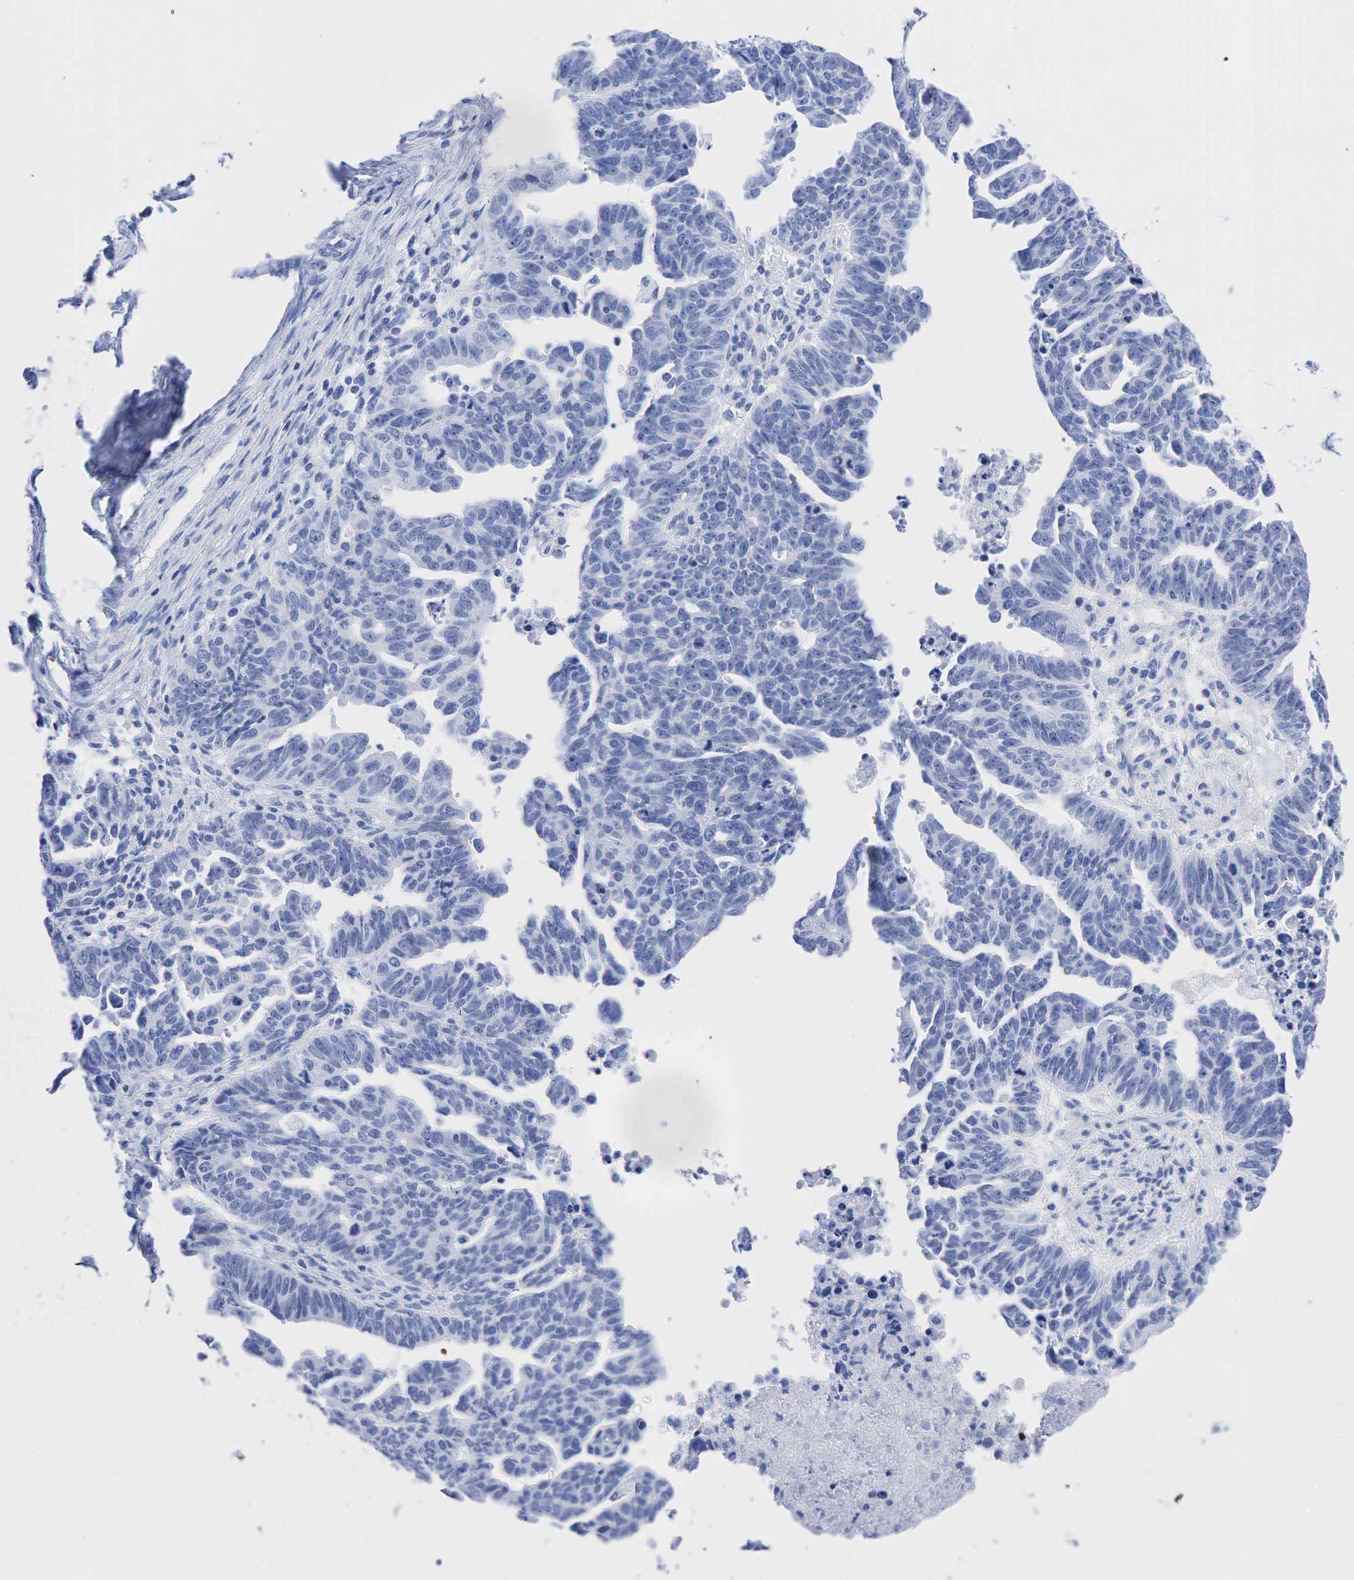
{"staining": {"intensity": "negative", "quantity": "none", "location": "none"}, "tissue": "ovarian cancer", "cell_type": "Tumor cells", "image_type": "cancer", "snomed": [{"axis": "morphology", "description": "Carcinoma, endometroid"}, {"axis": "morphology", "description": "Cystadenocarcinoma, serous, NOS"}, {"axis": "topography", "description": "Ovary"}], "caption": "IHC micrograph of neoplastic tissue: endometroid carcinoma (ovarian) stained with DAB (3,3'-diaminobenzidine) exhibits no significant protein positivity in tumor cells. Nuclei are stained in blue.", "gene": "INHA", "patient": {"sex": "female", "age": 45}}